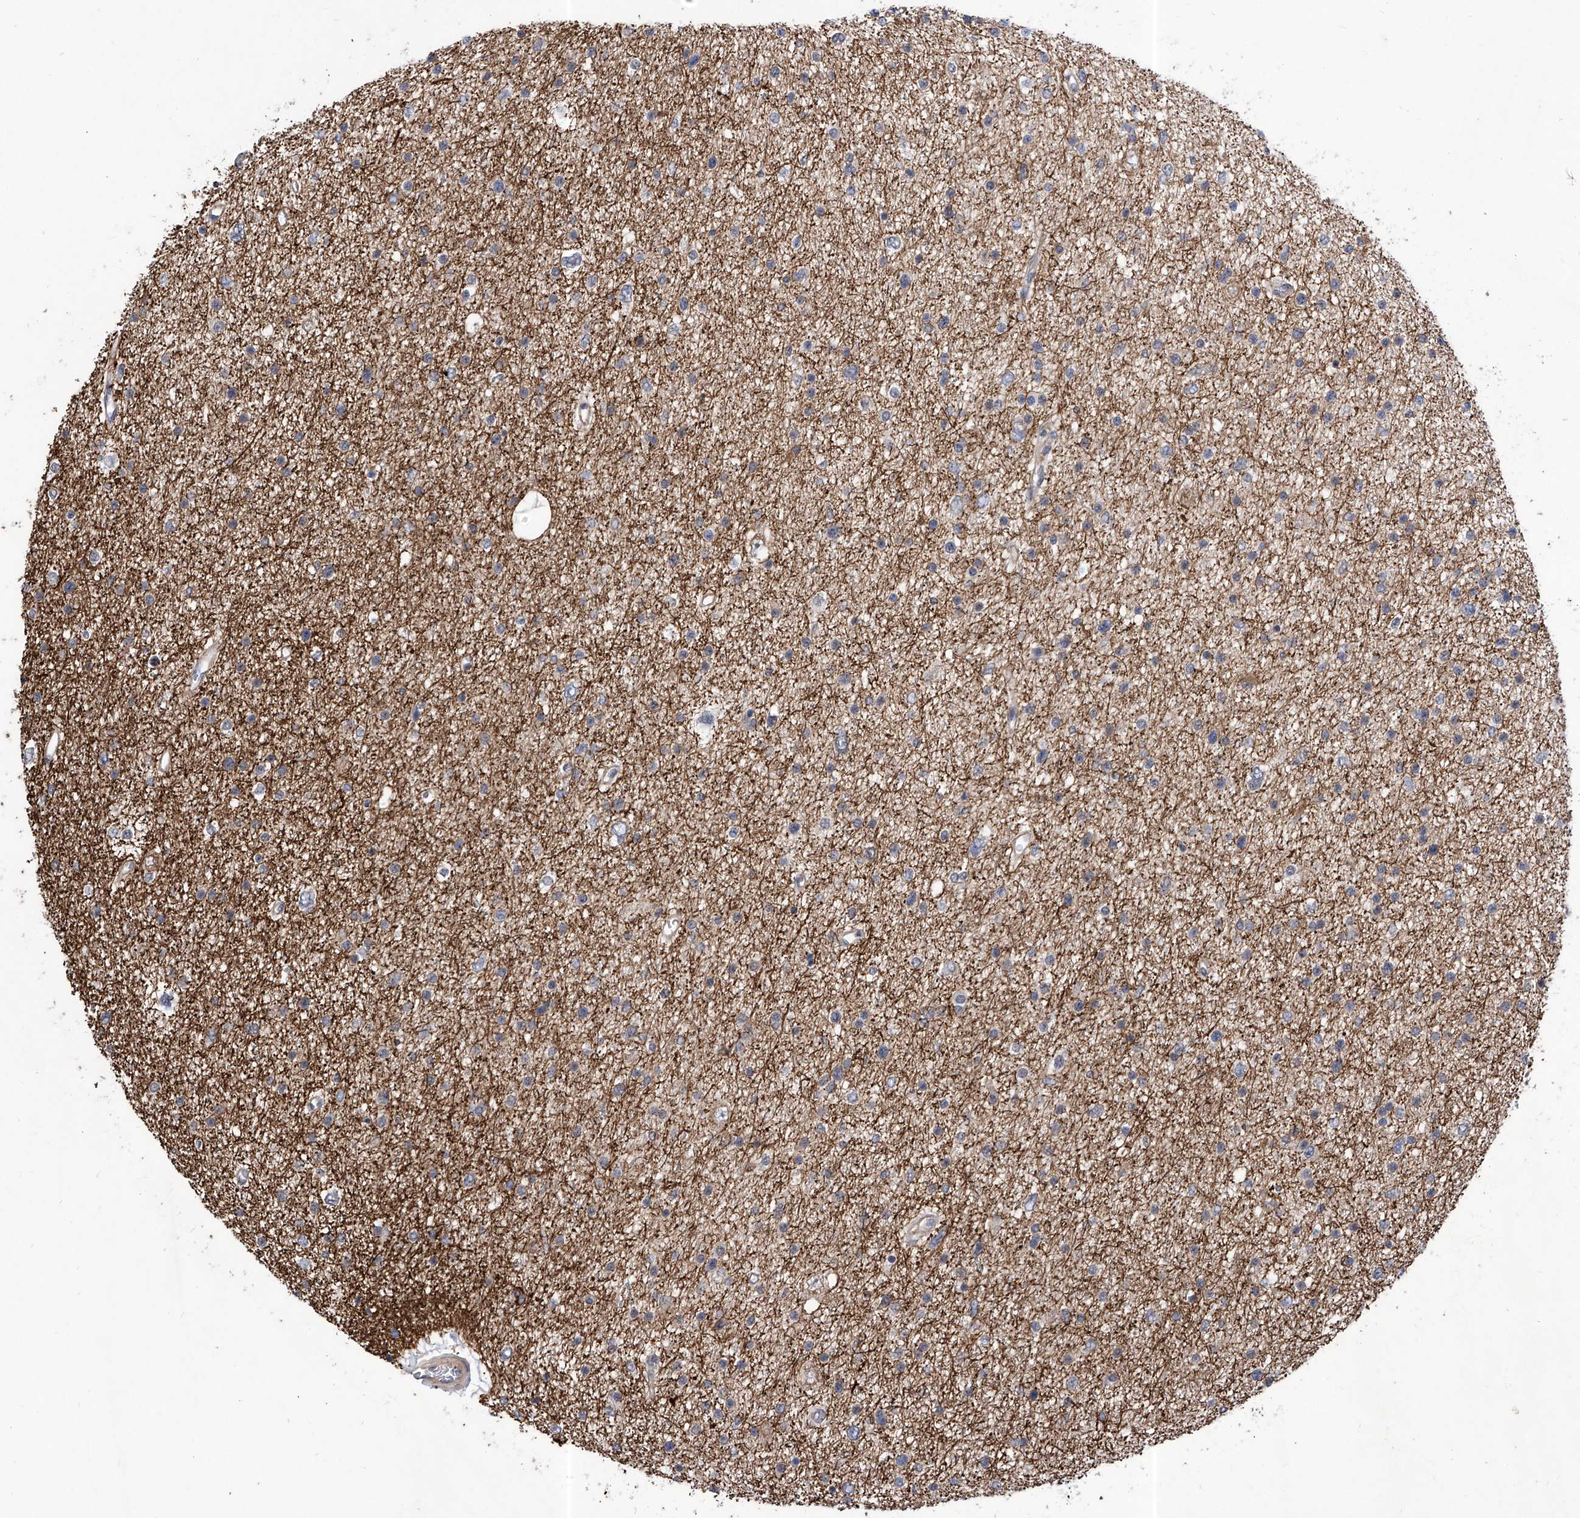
{"staining": {"intensity": "negative", "quantity": "none", "location": "none"}, "tissue": "glioma", "cell_type": "Tumor cells", "image_type": "cancer", "snomed": [{"axis": "morphology", "description": "Glioma, malignant, Low grade"}, {"axis": "topography", "description": "Brain"}], "caption": "Tumor cells are negative for brown protein staining in malignant glioma (low-grade). Nuclei are stained in blue.", "gene": "KIFC2", "patient": {"sex": "female", "age": 37}}